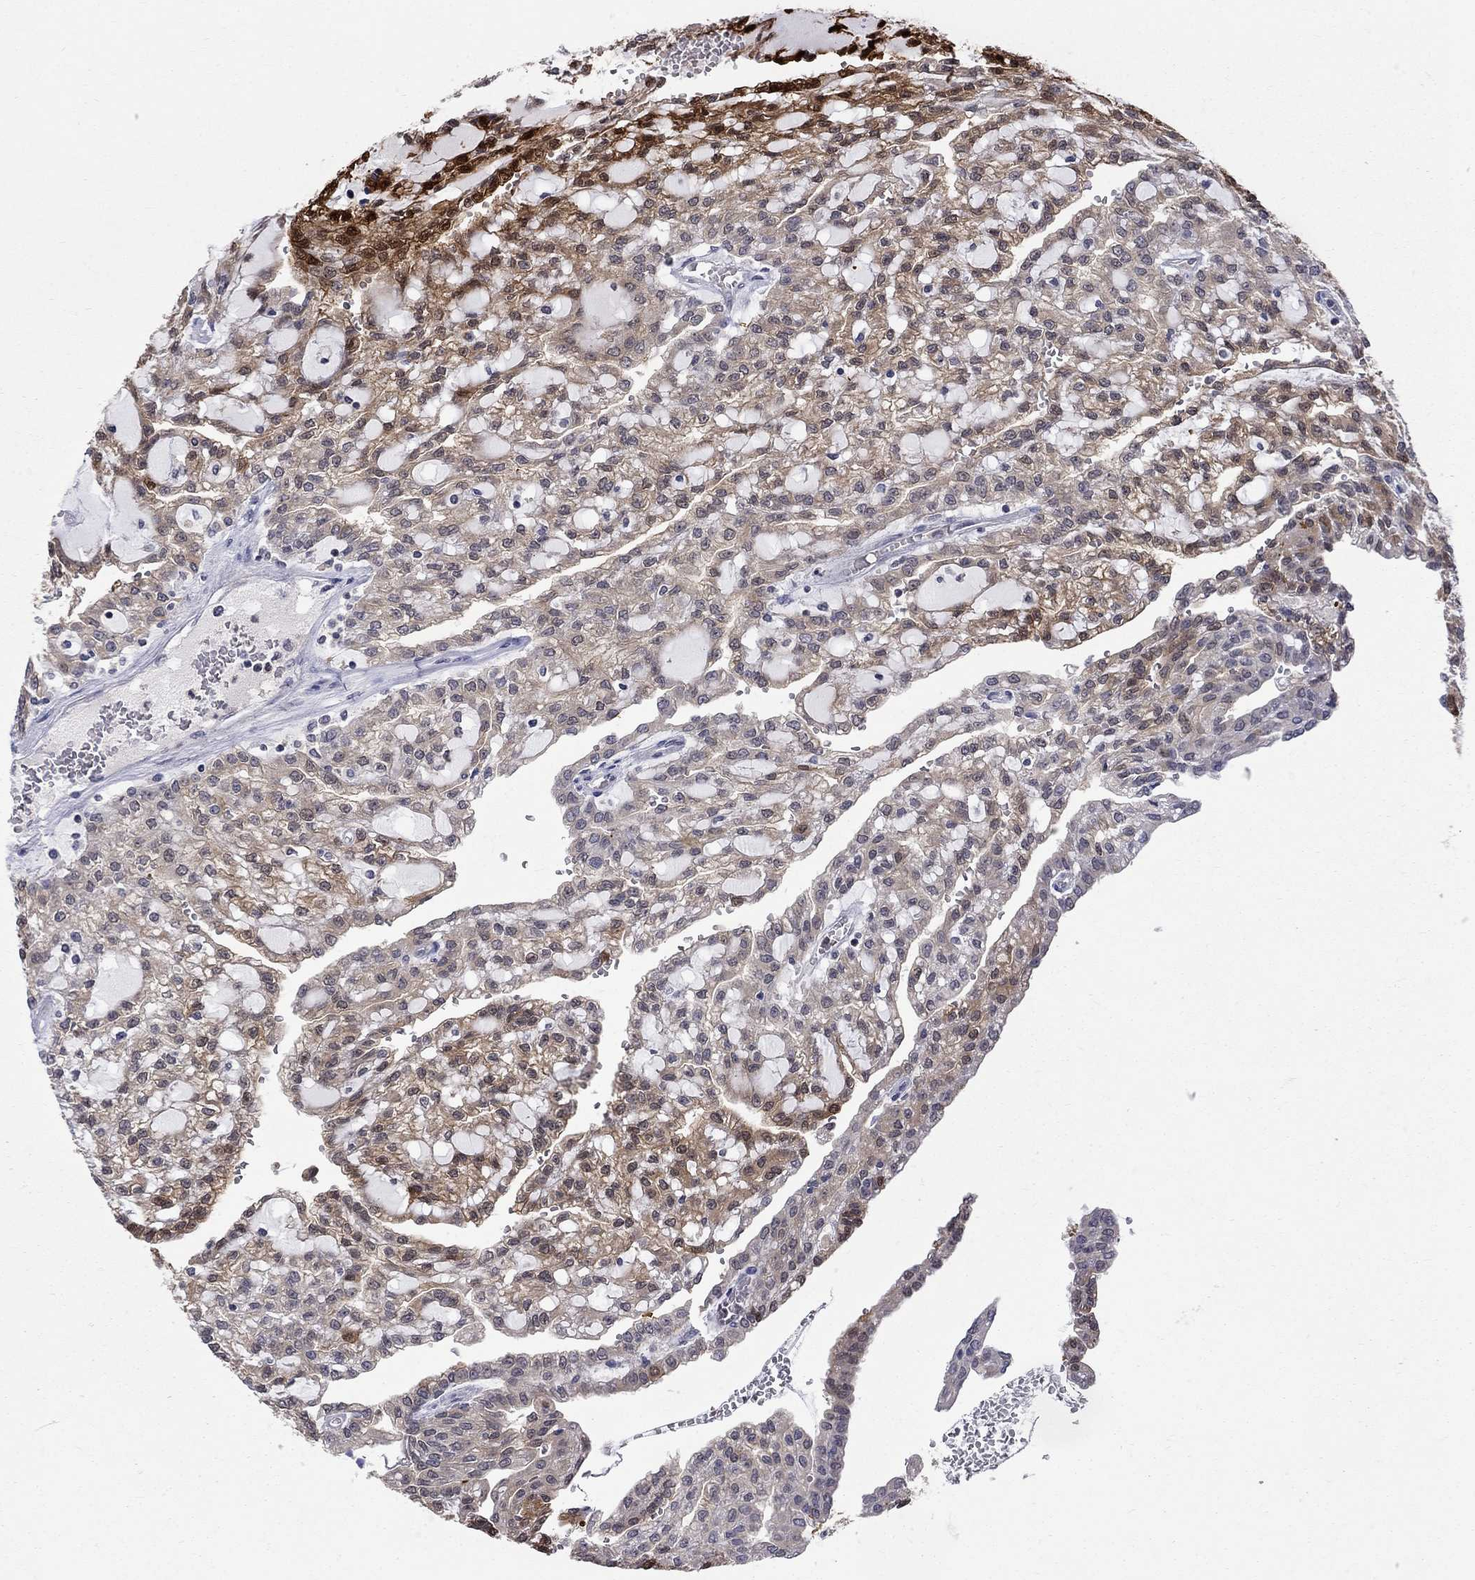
{"staining": {"intensity": "moderate", "quantity": "<25%", "location": "cytoplasmic/membranous"}, "tissue": "renal cancer", "cell_type": "Tumor cells", "image_type": "cancer", "snomed": [{"axis": "morphology", "description": "Adenocarcinoma, NOS"}, {"axis": "topography", "description": "Kidney"}], "caption": "Immunohistochemical staining of human renal adenocarcinoma reveals moderate cytoplasmic/membranous protein positivity in approximately <25% of tumor cells.", "gene": "HKDC1", "patient": {"sex": "male", "age": 63}}